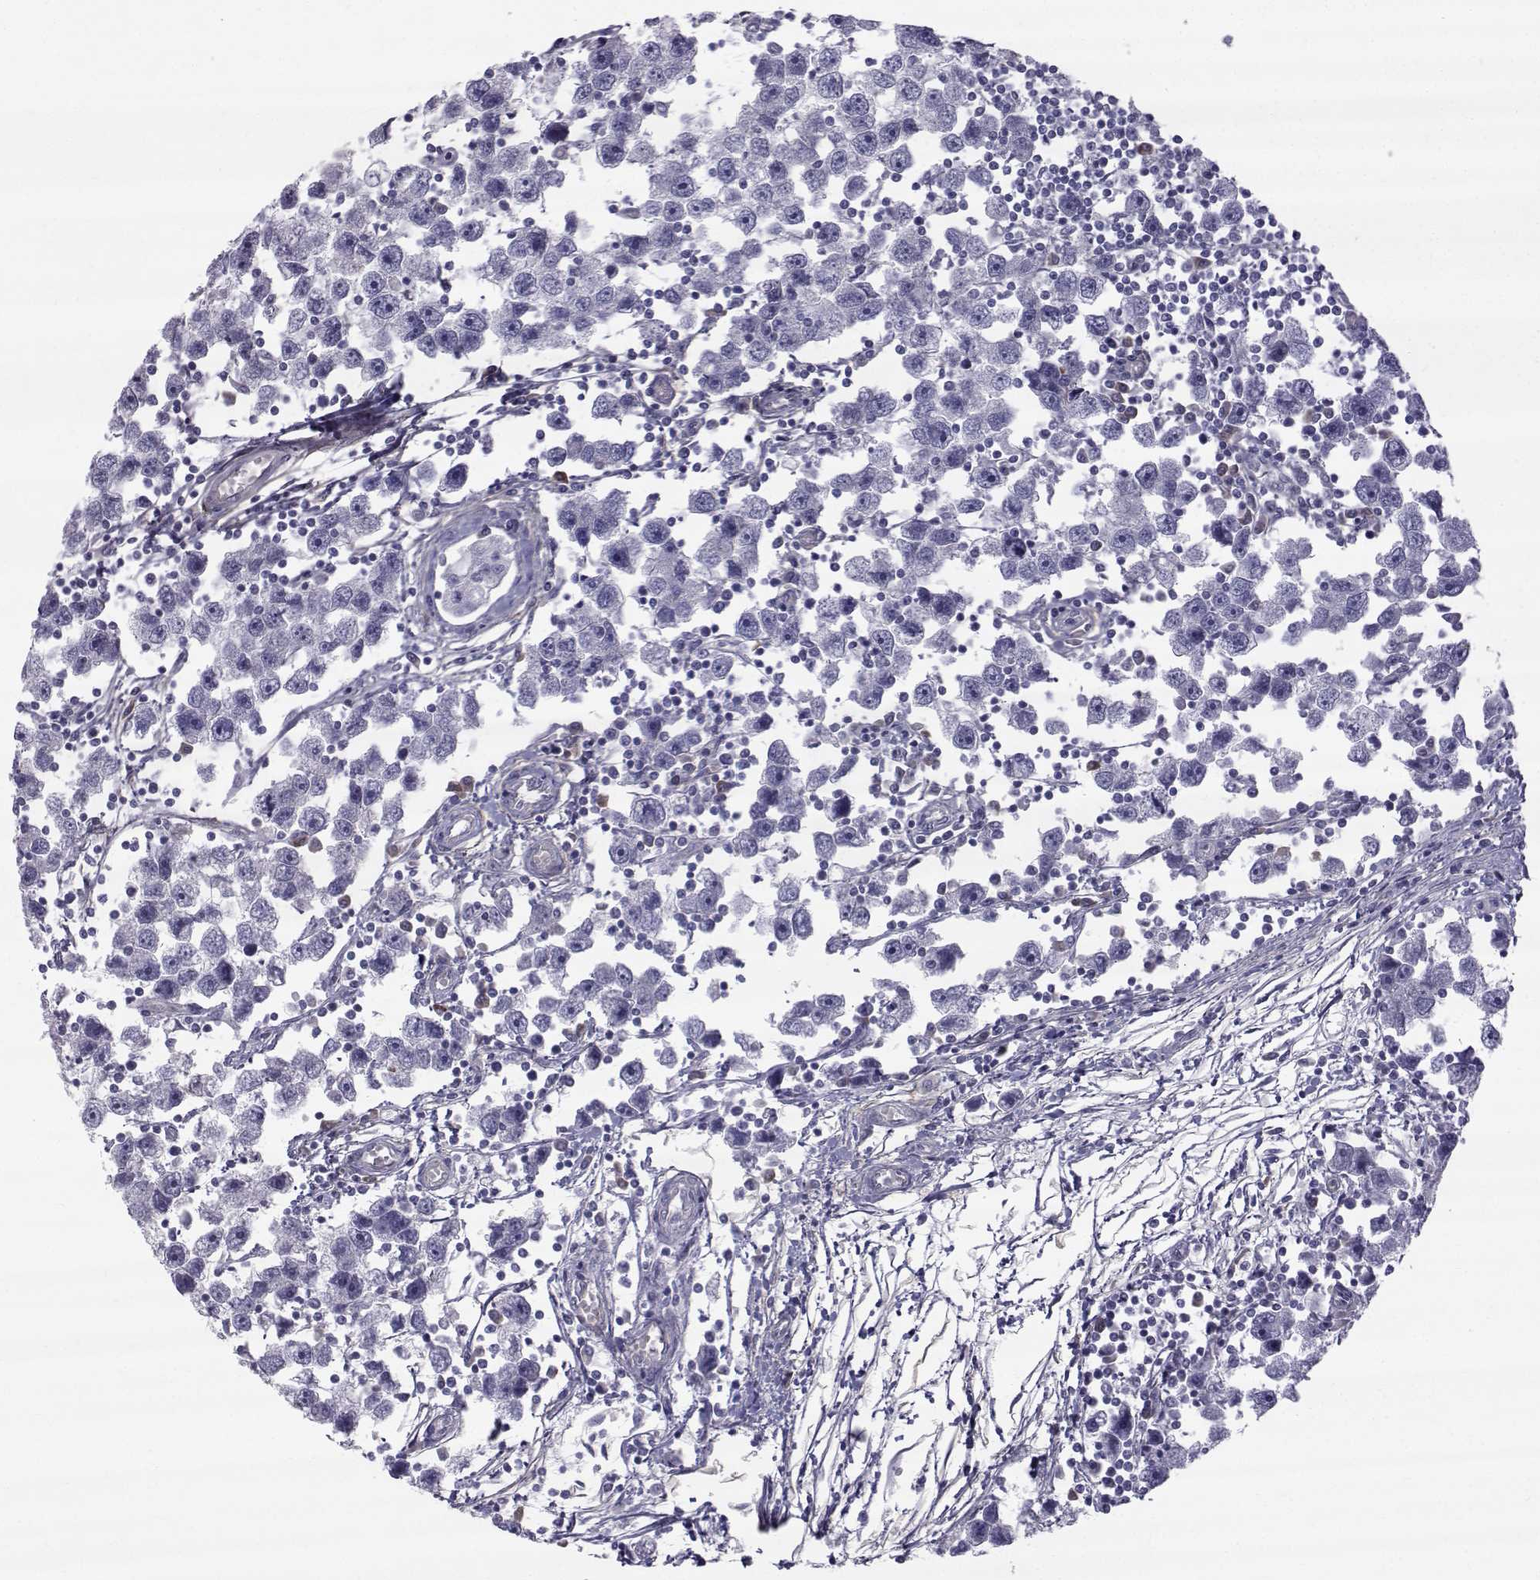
{"staining": {"intensity": "negative", "quantity": "none", "location": "none"}, "tissue": "testis cancer", "cell_type": "Tumor cells", "image_type": "cancer", "snomed": [{"axis": "morphology", "description": "Seminoma, NOS"}, {"axis": "topography", "description": "Testis"}], "caption": "An immunohistochemistry photomicrograph of testis cancer is shown. There is no staining in tumor cells of testis cancer. (DAB immunohistochemistry (IHC), high magnification).", "gene": "QPCT", "patient": {"sex": "male", "age": 30}}